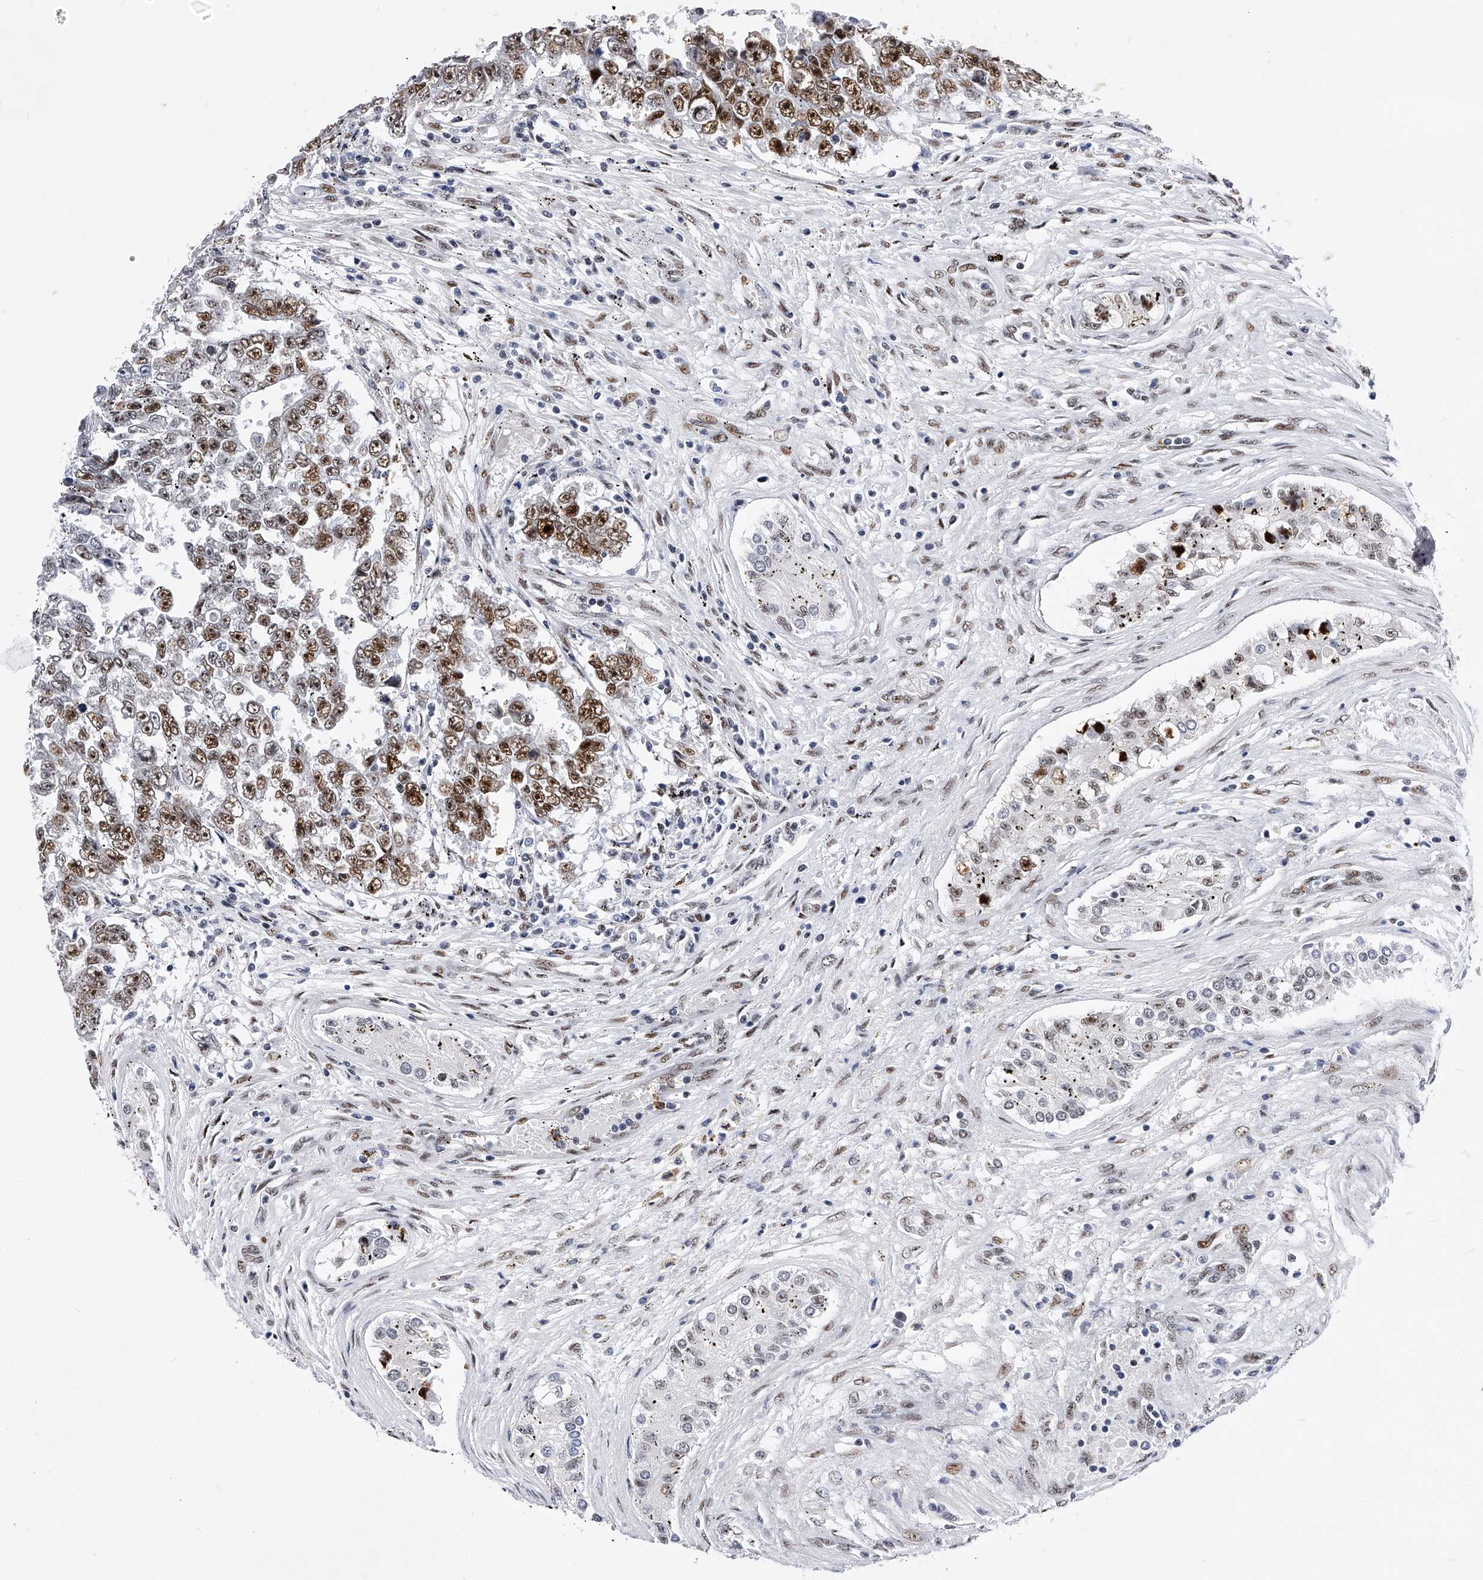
{"staining": {"intensity": "moderate", "quantity": ">75%", "location": "nuclear"}, "tissue": "testis cancer", "cell_type": "Tumor cells", "image_type": "cancer", "snomed": [{"axis": "morphology", "description": "Carcinoma, Embryonal, NOS"}, {"axis": "topography", "description": "Testis"}], "caption": "An immunohistochemistry (IHC) photomicrograph of neoplastic tissue is shown. Protein staining in brown highlights moderate nuclear positivity in testis cancer within tumor cells.", "gene": "TESK2", "patient": {"sex": "male", "age": 25}}